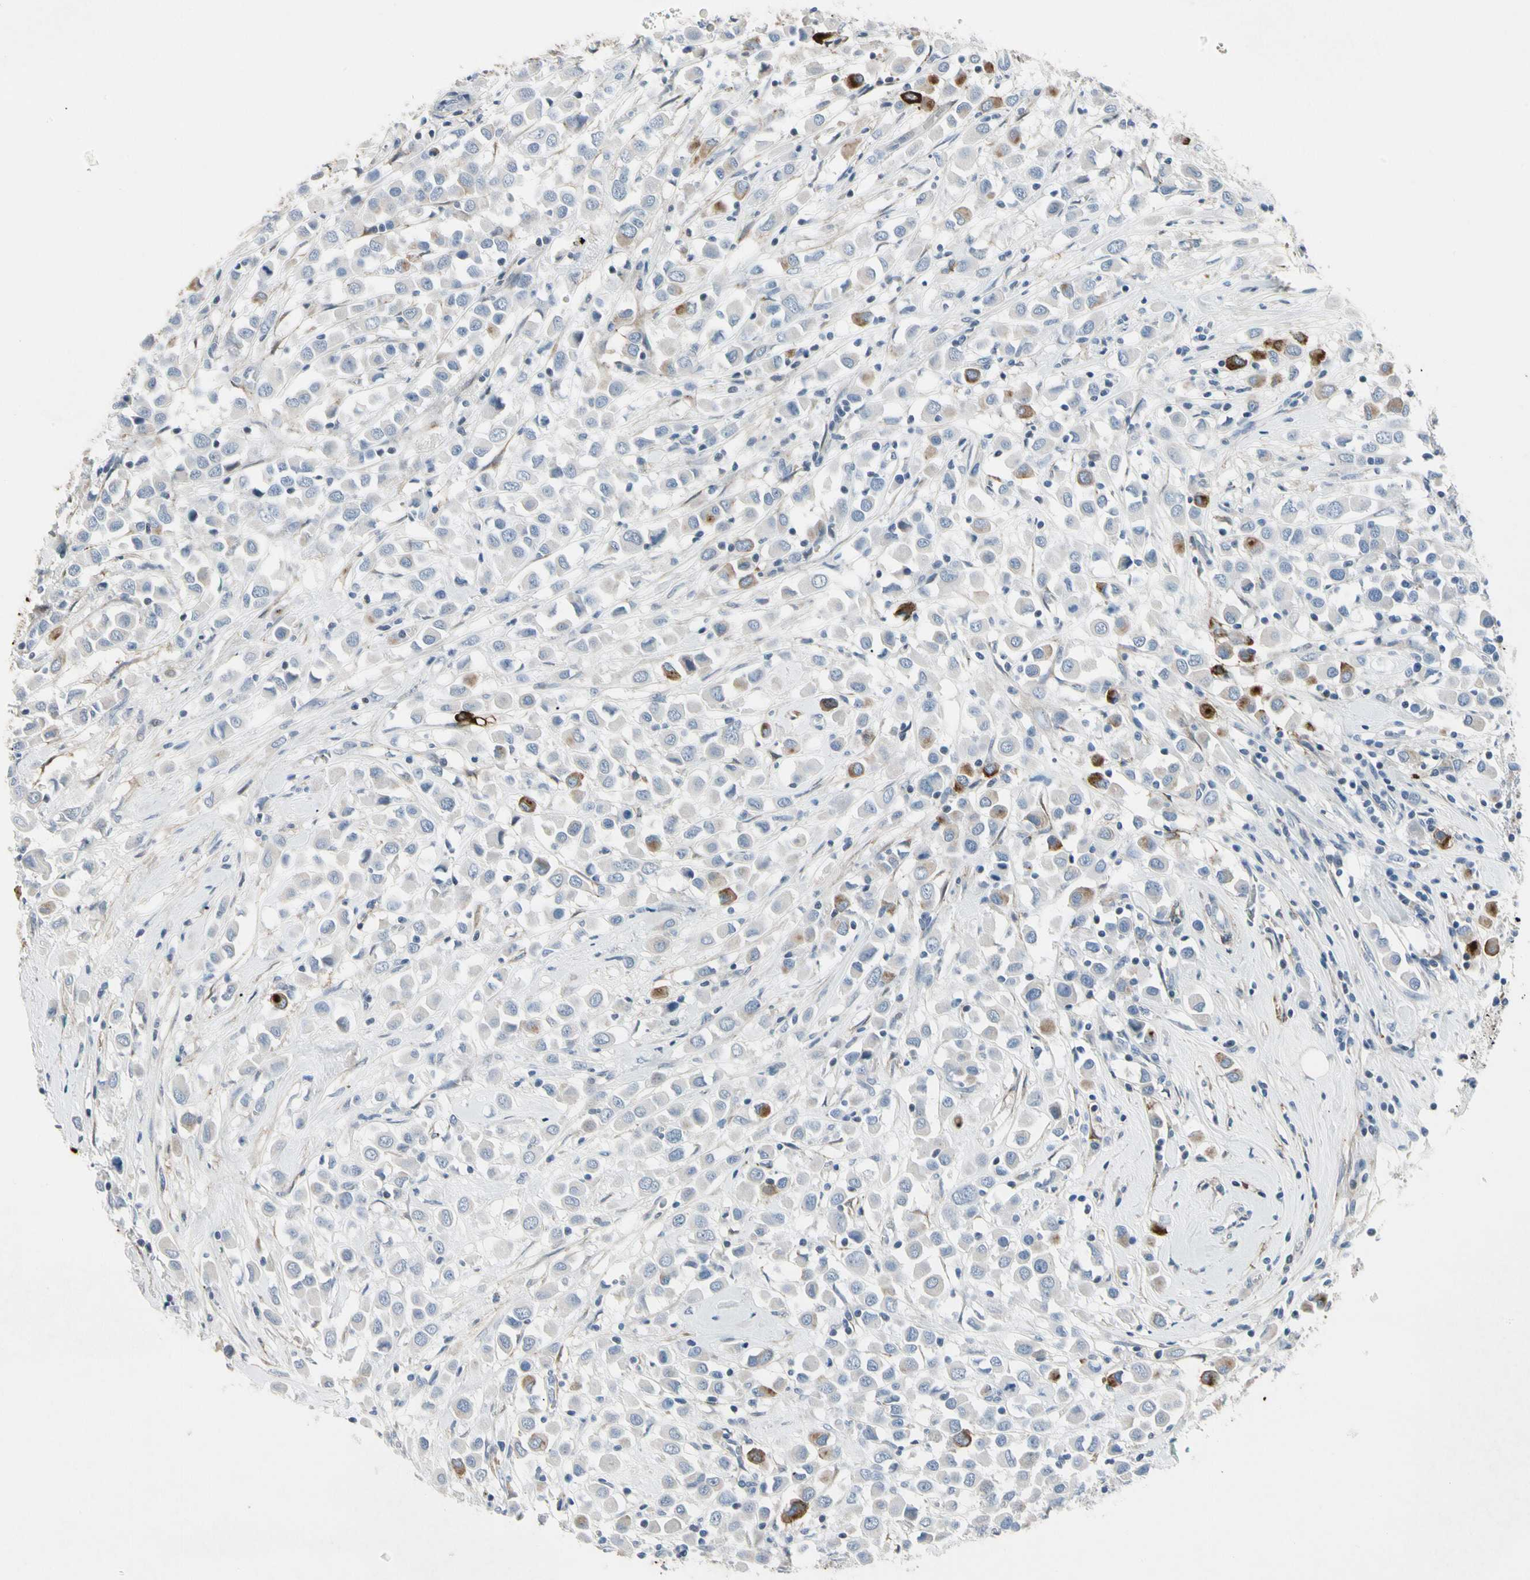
{"staining": {"intensity": "strong", "quantity": "<25%", "location": "cytoplasmic/membranous"}, "tissue": "breast cancer", "cell_type": "Tumor cells", "image_type": "cancer", "snomed": [{"axis": "morphology", "description": "Duct carcinoma"}, {"axis": "topography", "description": "Breast"}], "caption": "Protein staining reveals strong cytoplasmic/membranous positivity in approximately <25% of tumor cells in breast cancer (infiltrating ductal carcinoma).", "gene": "PIGR", "patient": {"sex": "female", "age": 61}}